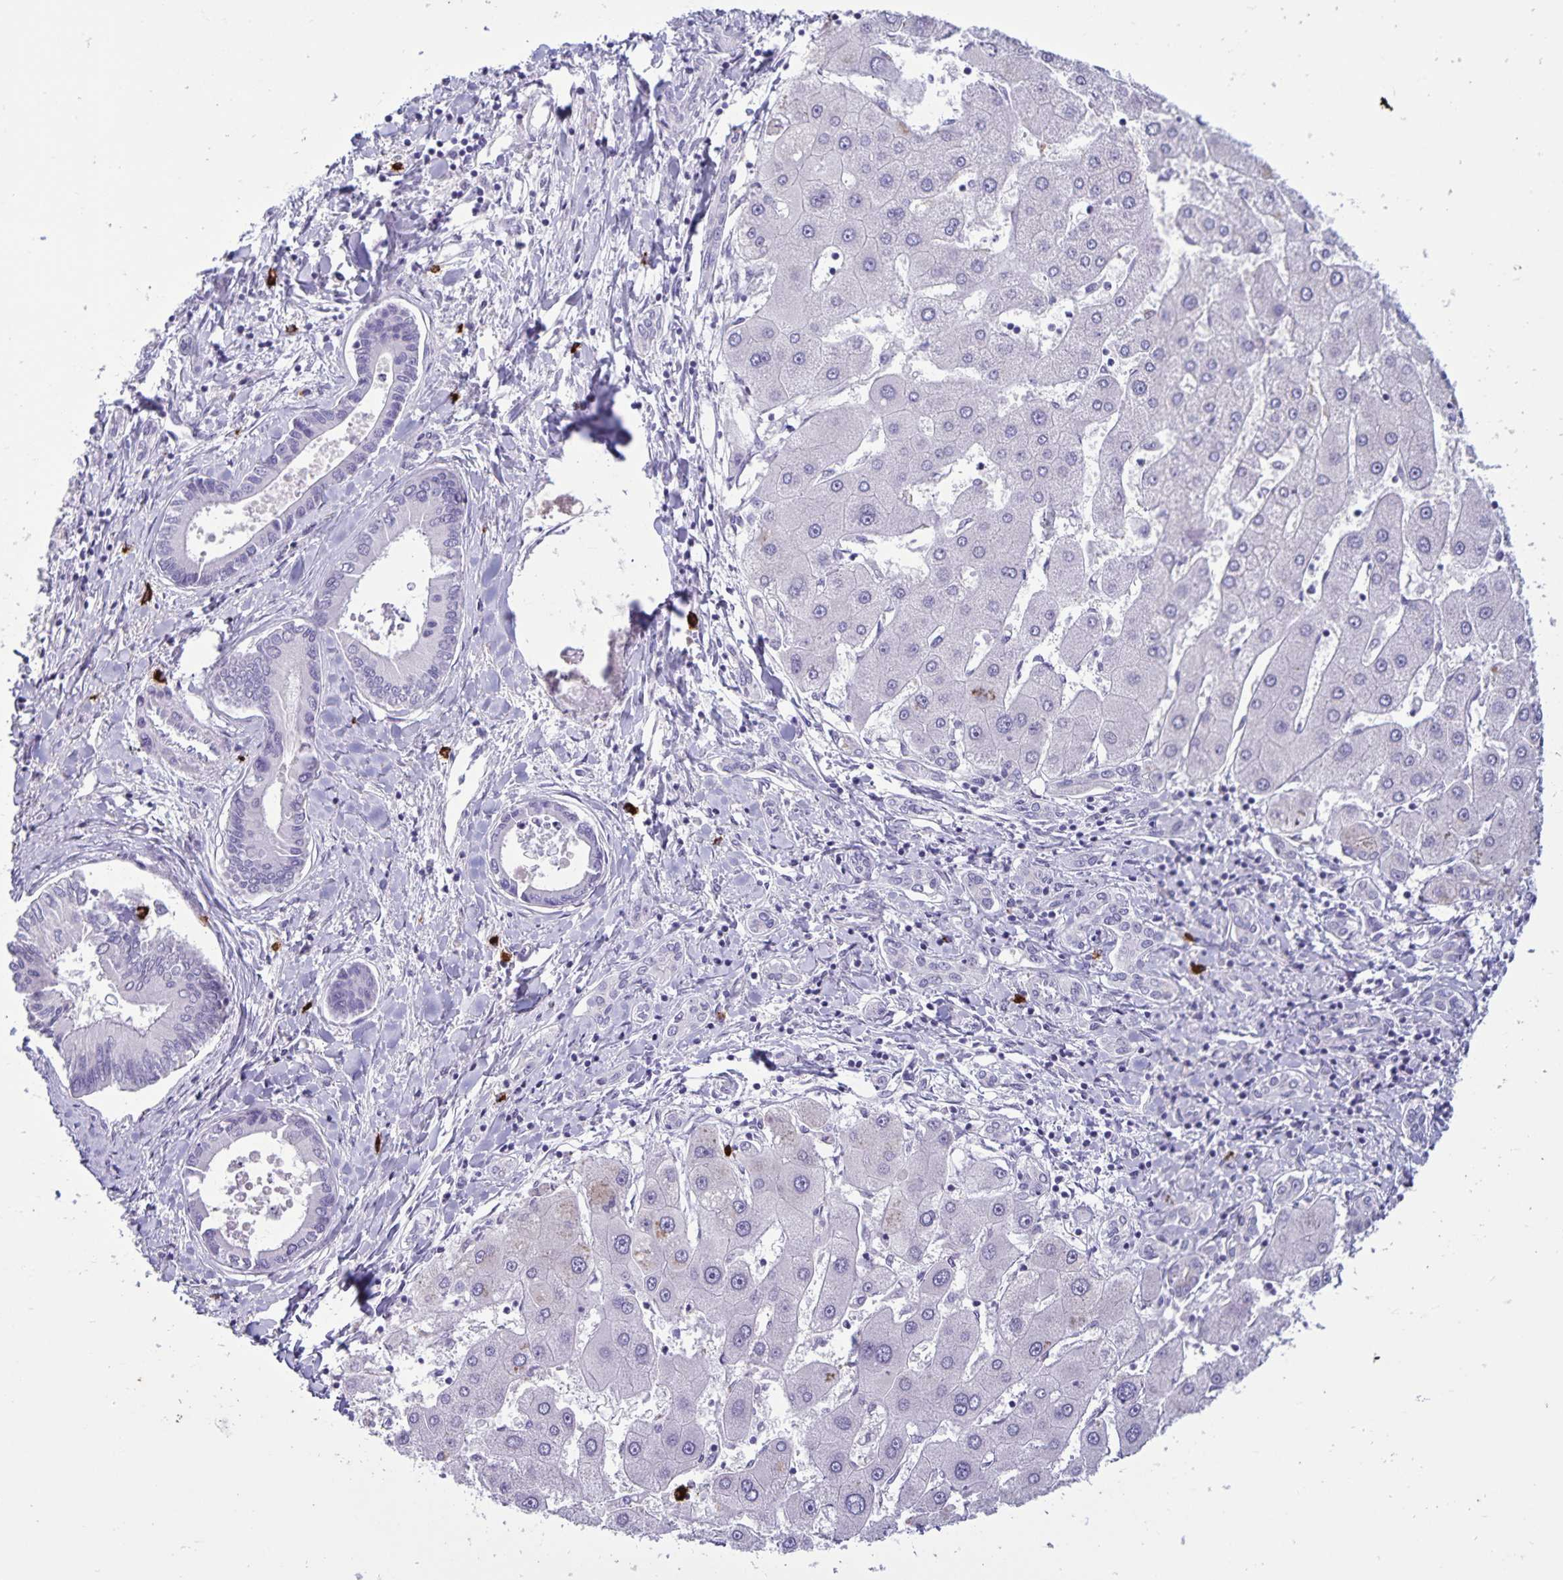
{"staining": {"intensity": "negative", "quantity": "none", "location": "none"}, "tissue": "liver cancer", "cell_type": "Tumor cells", "image_type": "cancer", "snomed": [{"axis": "morphology", "description": "Cholangiocarcinoma"}, {"axis": "topography", "description": "Liver"}], "caption": "Immunohistochemistry (IHC) of liver cholangiocarcinoma shows no positivity in tumor cells.", "gene": "IBTK", "patient": {"sex": "male", "age": 66}}